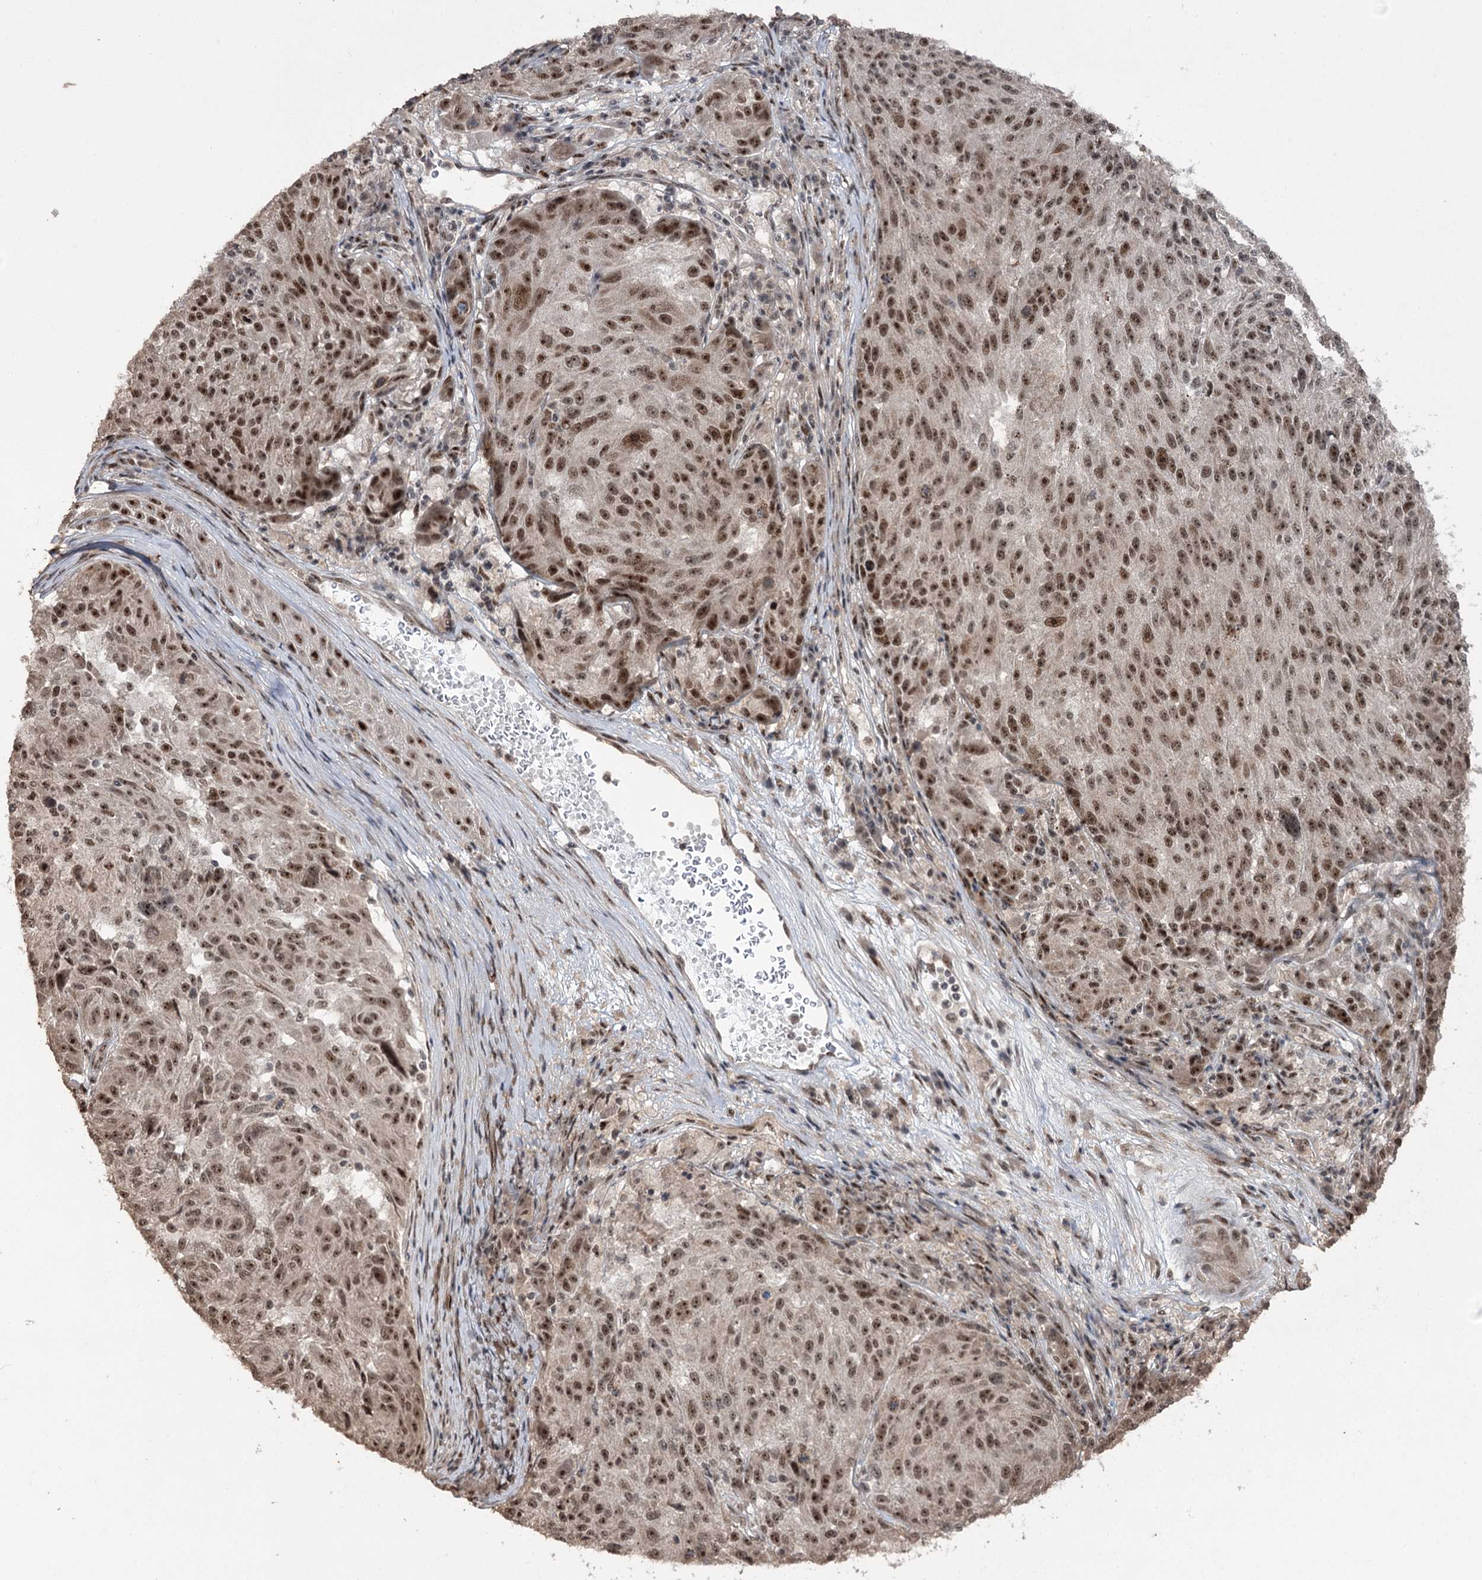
{"staining": {"intensity": "moderate", "quantity": ">75%", "location": "nuclear"}, "tissue": "melanoma", "cell_type": "Tumor cells", "image_type": "cancer", "snomed": [{"axis": "morphology", "description": "Malignant melanoma, NOS"}, {"axis": "topography", "description": "Skin"}], "caption": "High-magnification brightfield microscopy of malignant melanoma stained with DAB (brown) and counterstained with hematoxylin (blue). tumor cells exhibit moderate nuclear expression is seen in approximately>75% of cells. (DAB IHC, brown staining for protein, blue staining for nuclei).", "gene": "ERCC3", "patient": {"sex": "male", "age": 53}}